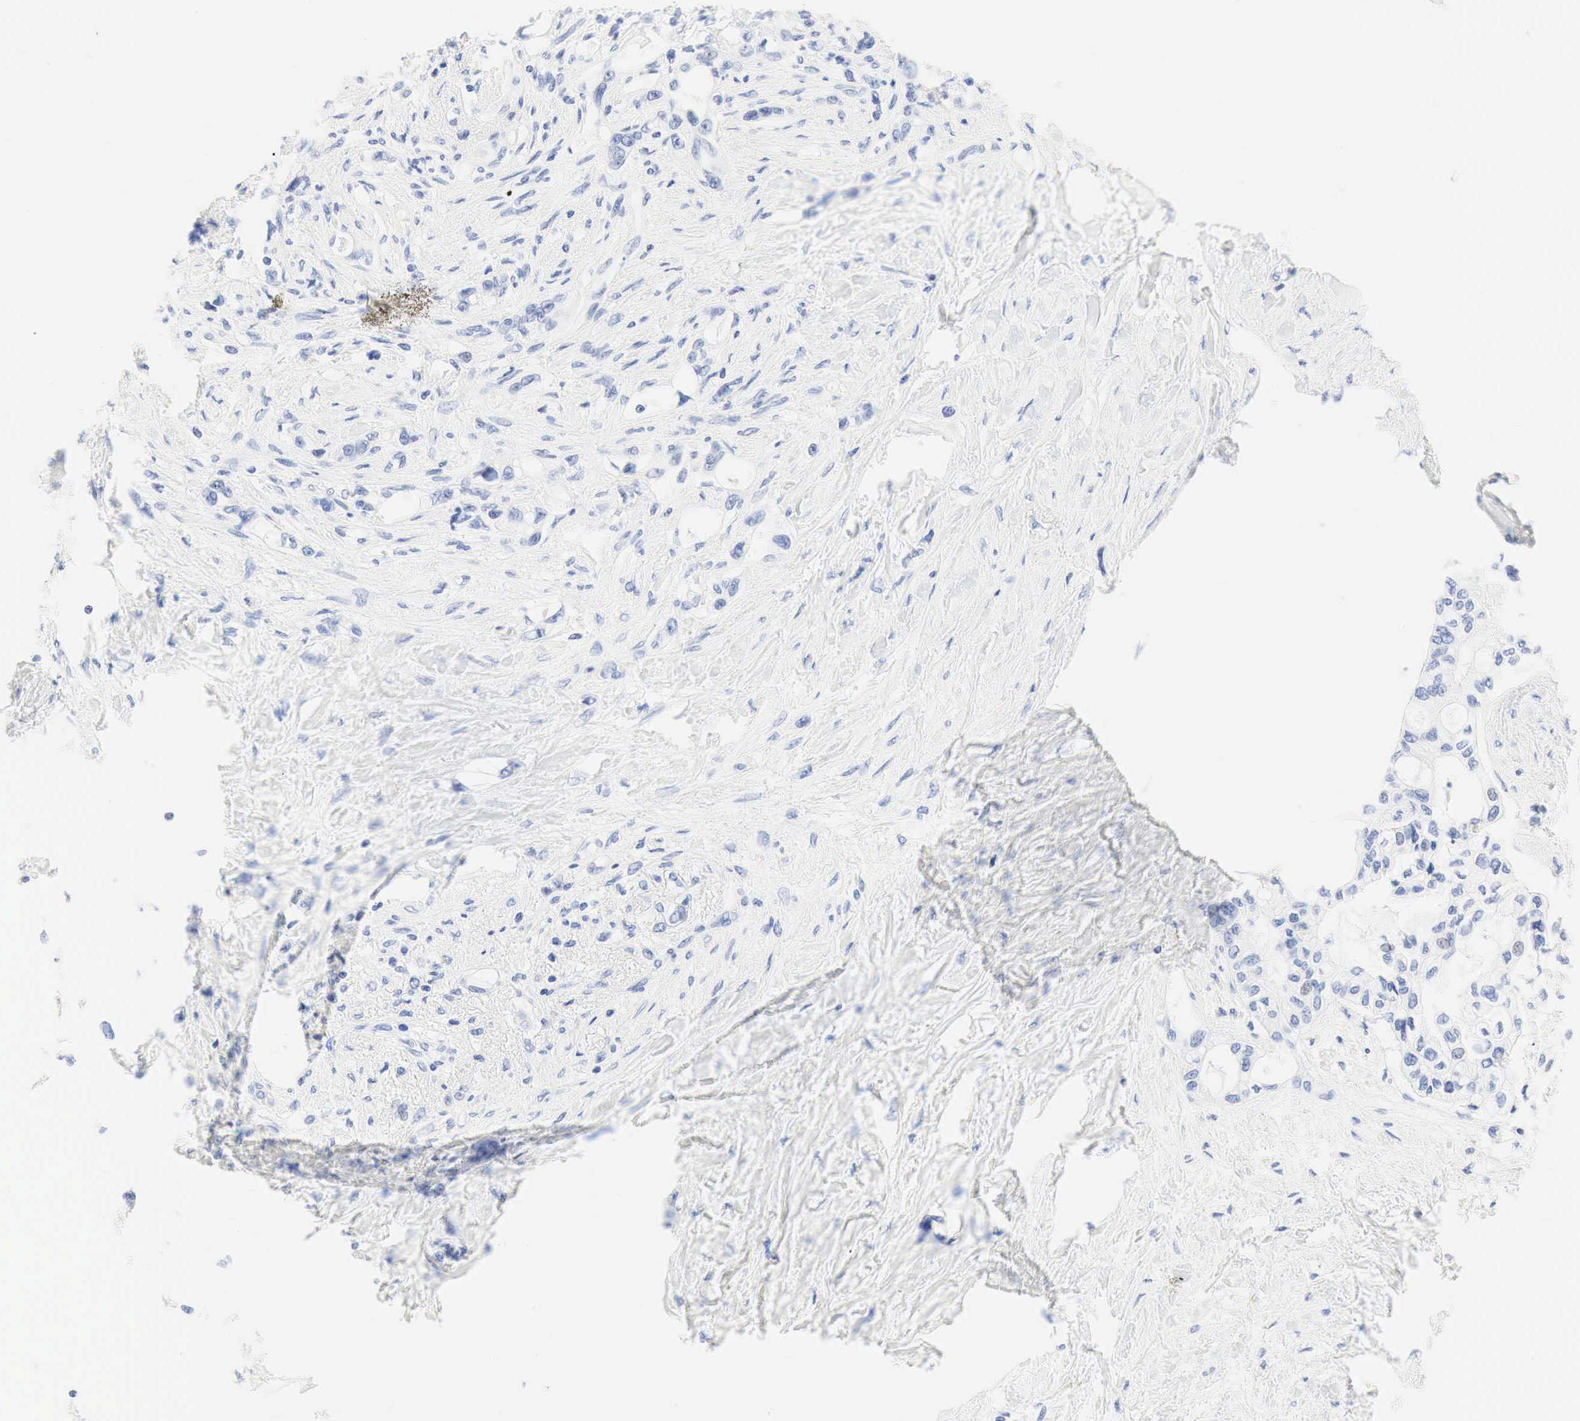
{"staining": {"intensity": "negative", "quantity": "none", "location": "none"}, "tissue": "pancreatic cancer", "cell_type": "Tumor cells", "image_type": "cancer", "snomed": [{"axis": "morphology", "description": "Adenocarcinoma, NOS"}, {"axis": "topography", "description": "Pancreas"}], "caption": "IHC micrograph of neoplastic tissue: human pancreatic cancer (adenocarcinoma) stained with DAB demonstrates no significant protein positivity in tumor cells.", "gene": "NKX2-1", "patient": {"sex": "female", "age": 70}}